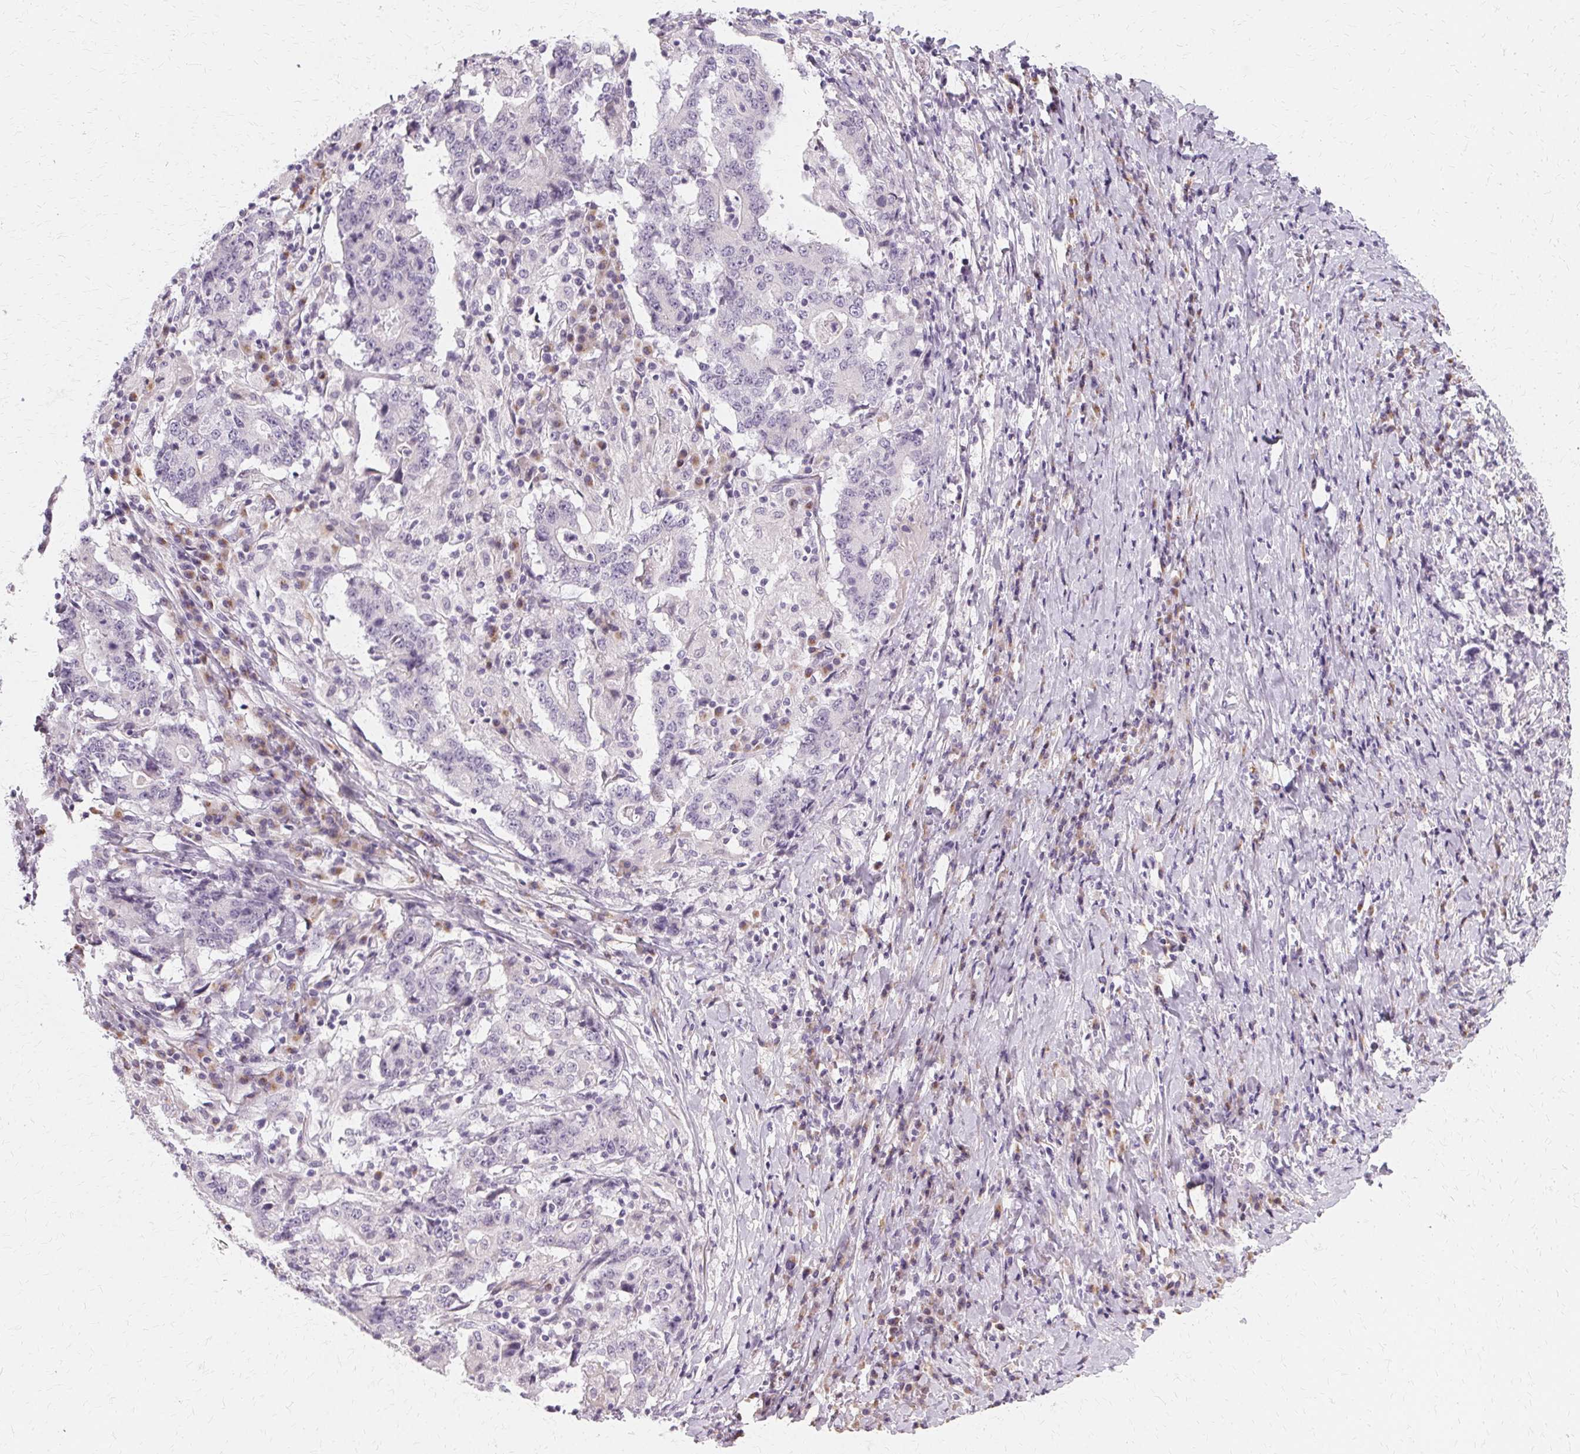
{"staining": {"intensity": "negative", "quantity": "none", "location": "none"}, "tissue": "stomach cancer", "cell_type": "Tumor cells", "image_type": "cancer", "snomed": [{"axis": "morphology", "description": "Normal tissue, NOS"}, {"axis": "morphology", "description": "Adenocarcinoma, NOS"}, {"axis": "topography", "description": "Stomach, upper"}, {"axis": "topography", "description": "Stomach"}], "caption": "IHC photomicrograph of human stomach cancer (adenocarcinoma) stained for a protein (brown), which demonstrates no expression in tumor cells.", "gene": "FCRL3", "patient": {"sex": "male", "age": 59}}